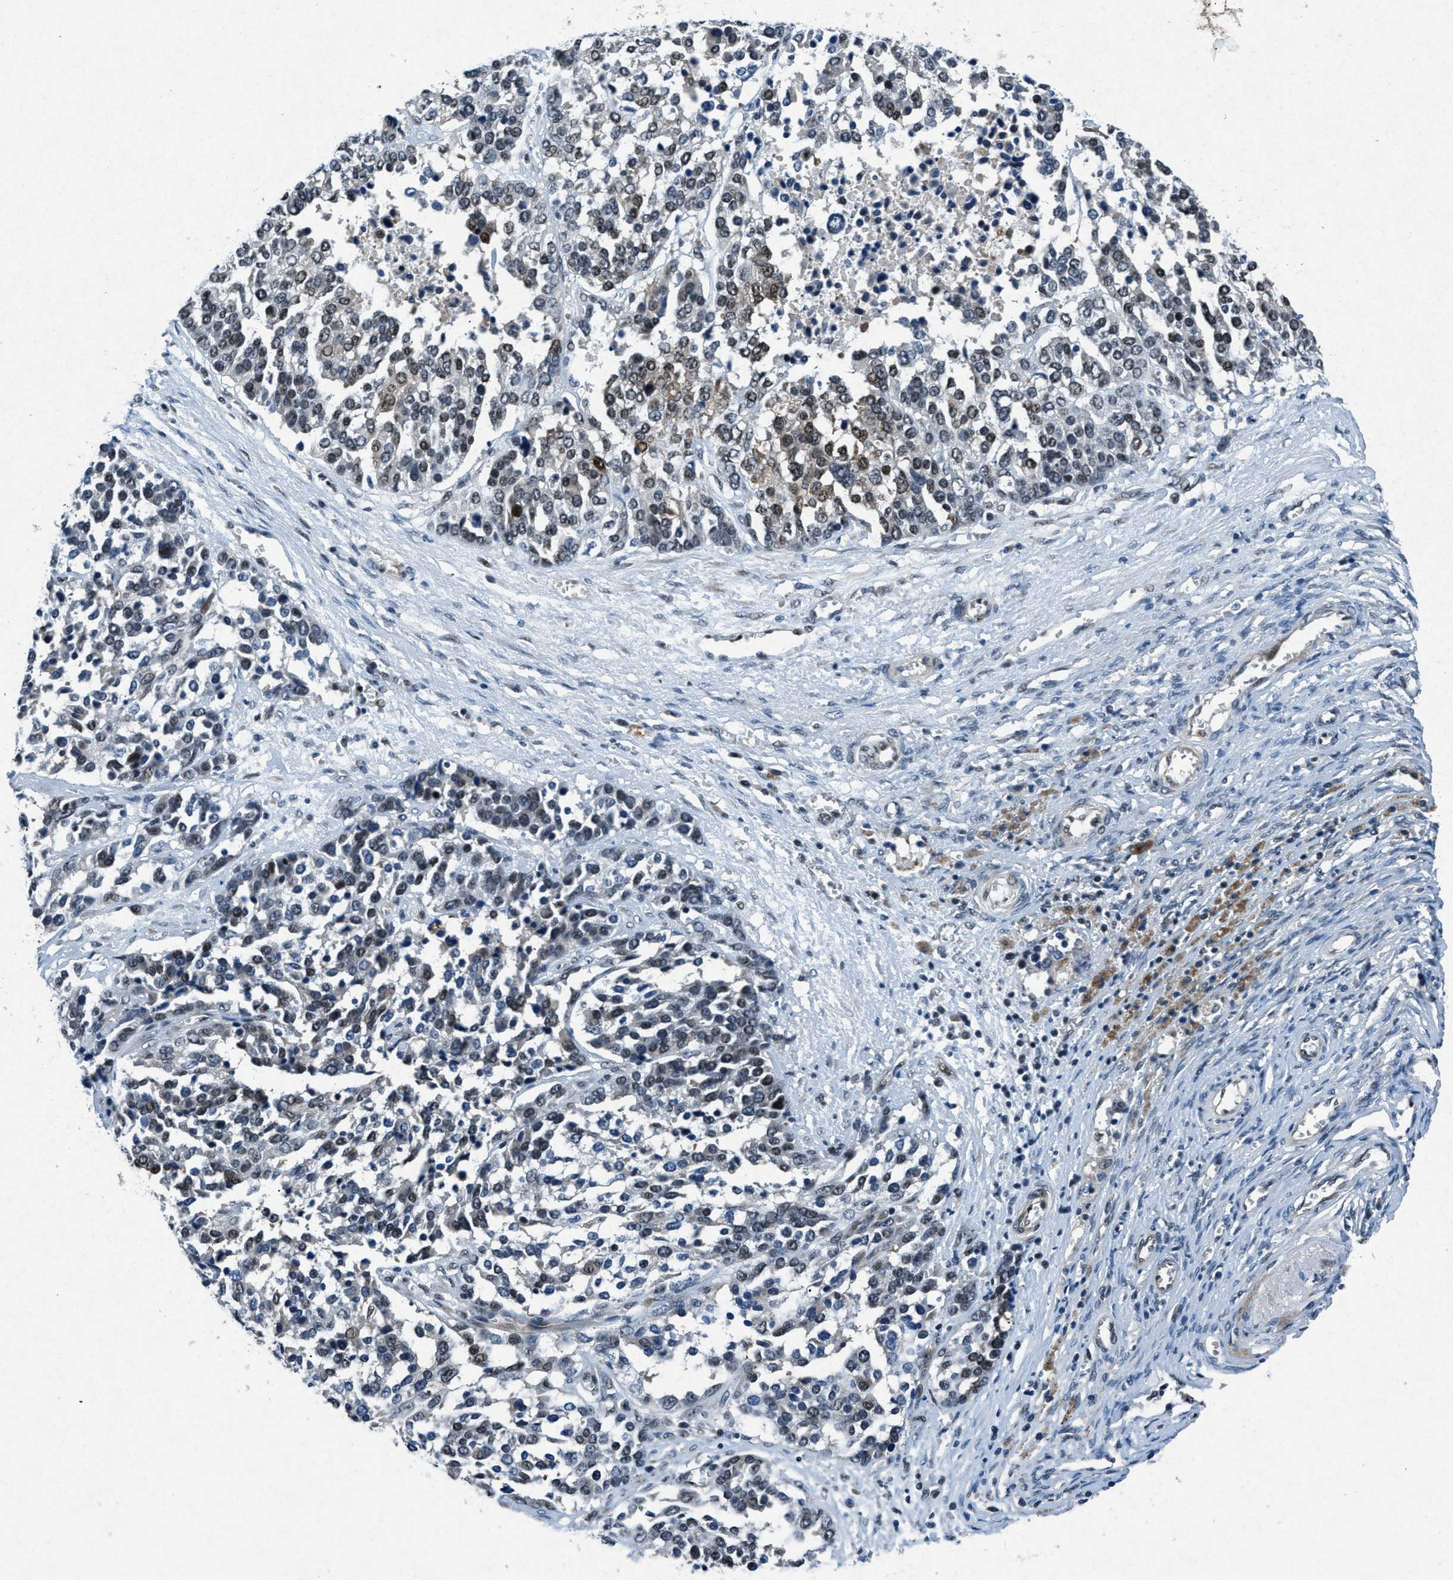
{"staining": {"intensity": "weak", "quantity": "25%-75%", "location": "nuclear"}, "tissue": "ovarian cancer", "cell_type": "Tumor cells", "image_type": "cancer", "snomed": [{"axis": "morphology", "description": "Cystadenocarcinoma, serous, NOS"}, {"axis": "topography", "description": "Ovary"}], "caption": "Protein expression analysis of ovarian cancer (serous cystadenocarcinoma) exhibits weak nuclear staining in about 25%-75% of tumor cells.", "gene": "PHLDA1", "patient": {"sex": "female", "age": 44}}